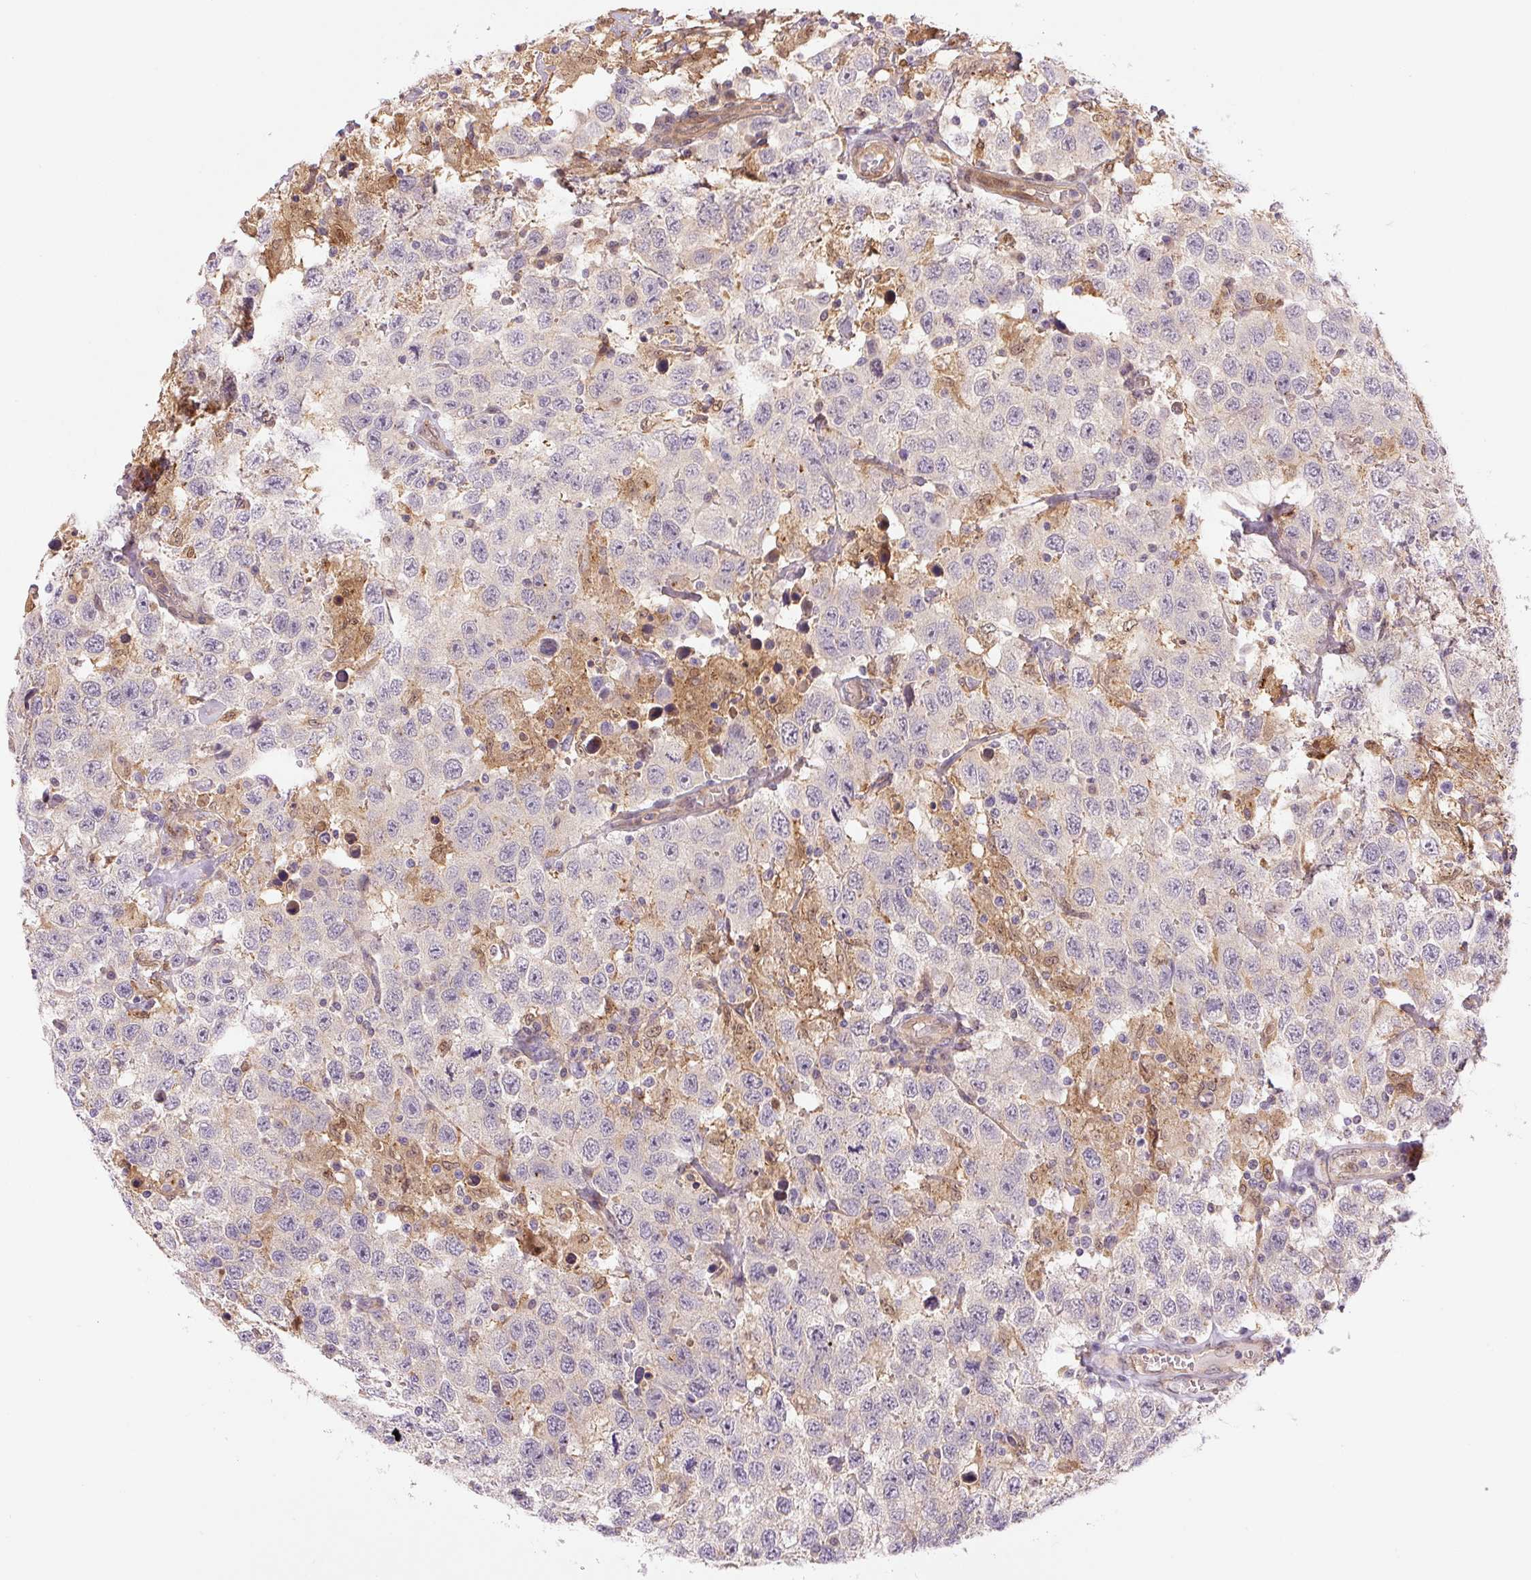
{"staining": {"intensity": "negative", "quantity": "none", "location": "none"}, "tissue": "testis cancer", "cell_type": "Tumor cells", "image_type": "cancer", "snomed": [{"axis": "morphology", "description": "Seminoma, NOS"}, {"axis": "topography", "description": "Testis"}], "caption": "Immunohistochemistry histopathology image of seminoma (testis) stained for a protein (brown), which reveals no expression in tumor cells.", "gene": "ZSWIM7", "patient": {"sex": "male", "age": 41}}